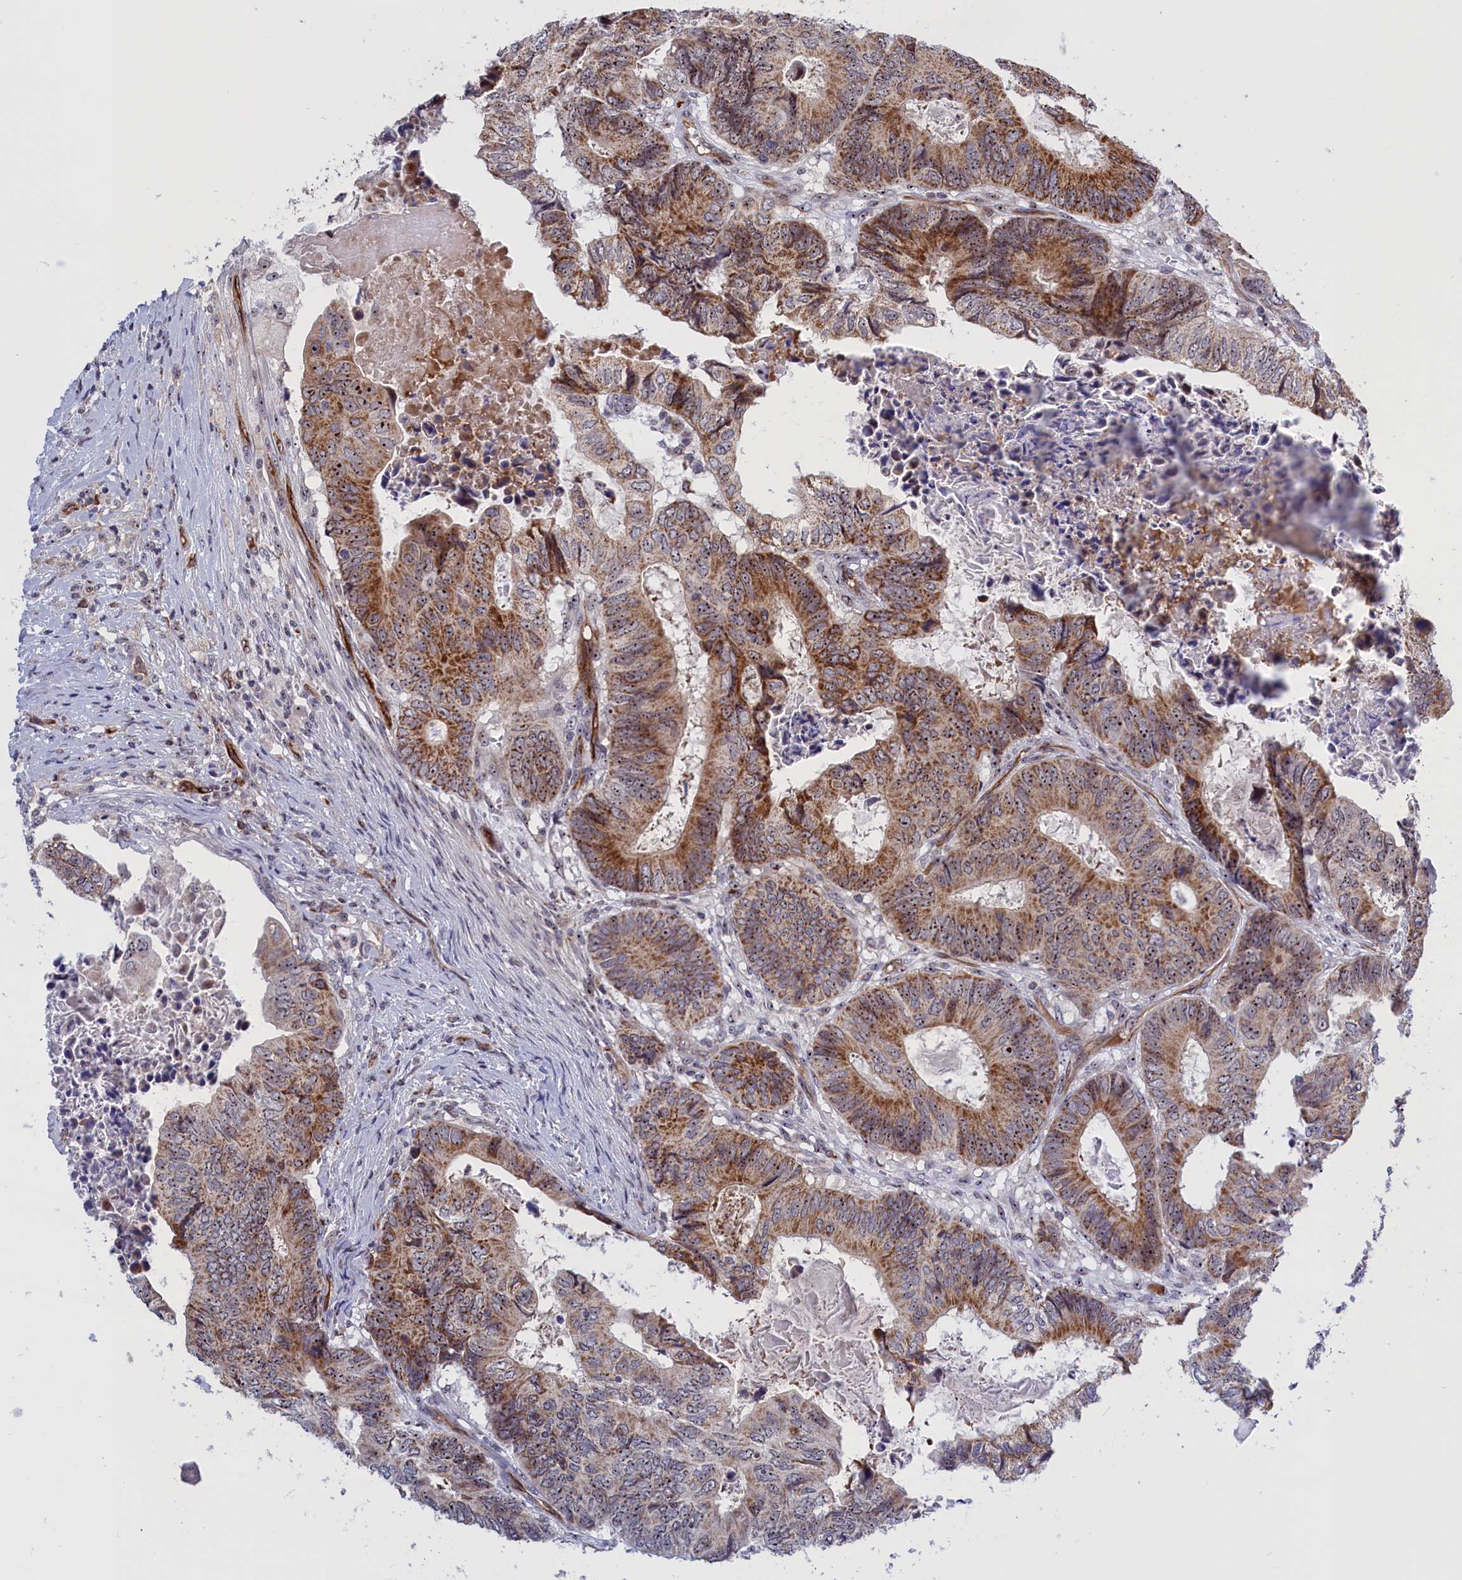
{"staining": {"intensity": "moderate", "quantity": ">75%", "location": "cytoplasmic/membranous,nuclear"}, "tissue": "colorectal cancer", "cell_type": "Tumor cells", "image_type": "cancer", "snomed": [{"axis": "morphology", "description": "Adenocarcinoma, NOS"}, {"axis": "topography", "description": "Colon"}], "caption": "Tumor cells demonstrate medium levels of moderate cytoplasmic/membranous and nuclear staining in approximately >75% of cells in human colorectal cancer.", "gene": "MPND", "patient": {"sex": "male", "age": 85}}